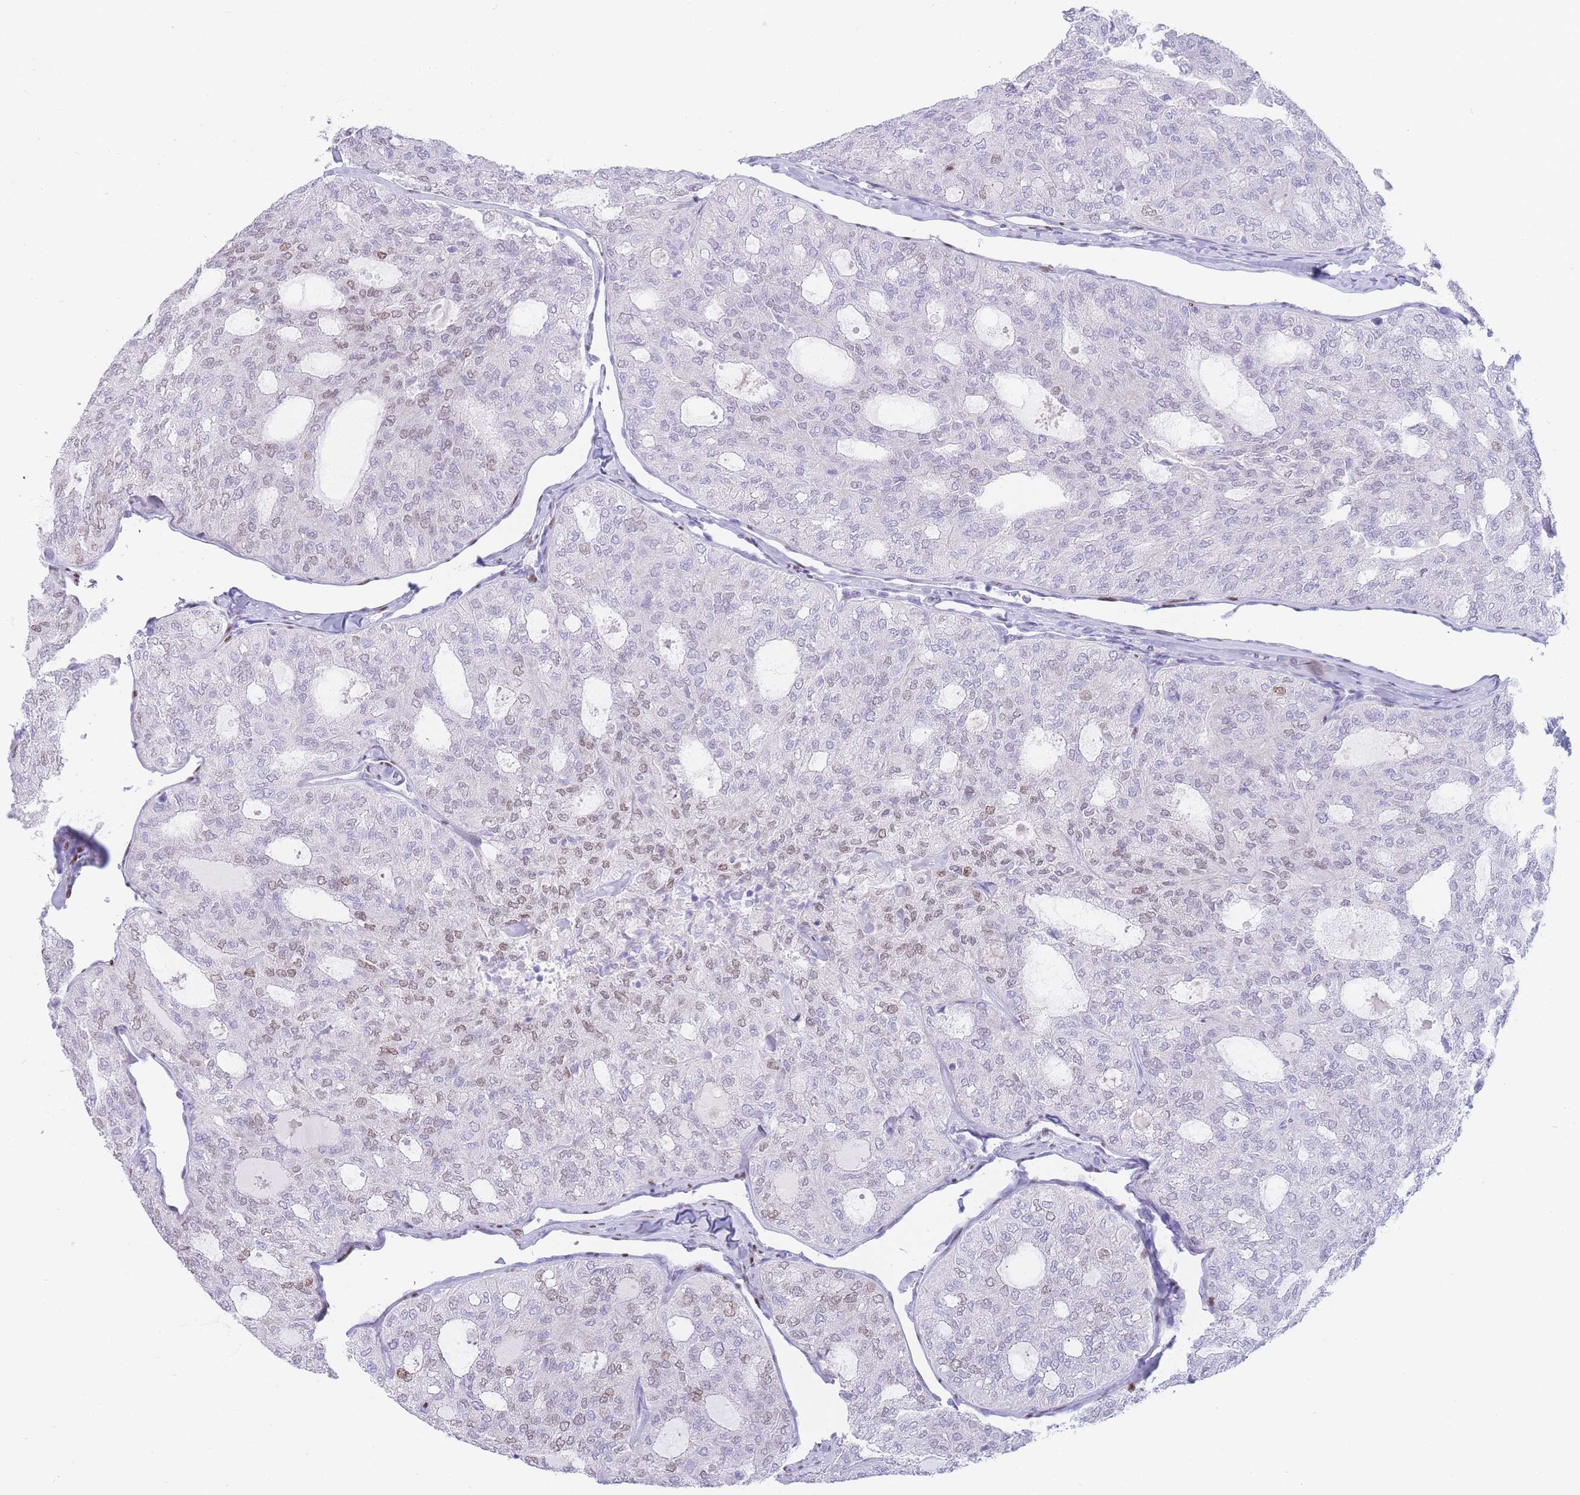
{"staining": {"intensity": "weak", "quantity": "<25%", "location": "nuclear"}, "tissue": "thyroid cancer", "cell_type": "Tumor cells", "image_type": "cancer", "snomed": [{"axis": "morphology", "description": "Follicular adenoma carcinoma, NOS"}, {"axis": "topography", "description": "Thyroid gland"}], "caption": "Immunohistochemistry (IHC) image of human thyroid cancer stained for a protein (brown), which demonstrates no positivity in tumor cells.", "gene": "PSMB5", "patient": {"sex": "male", "age": 75}}